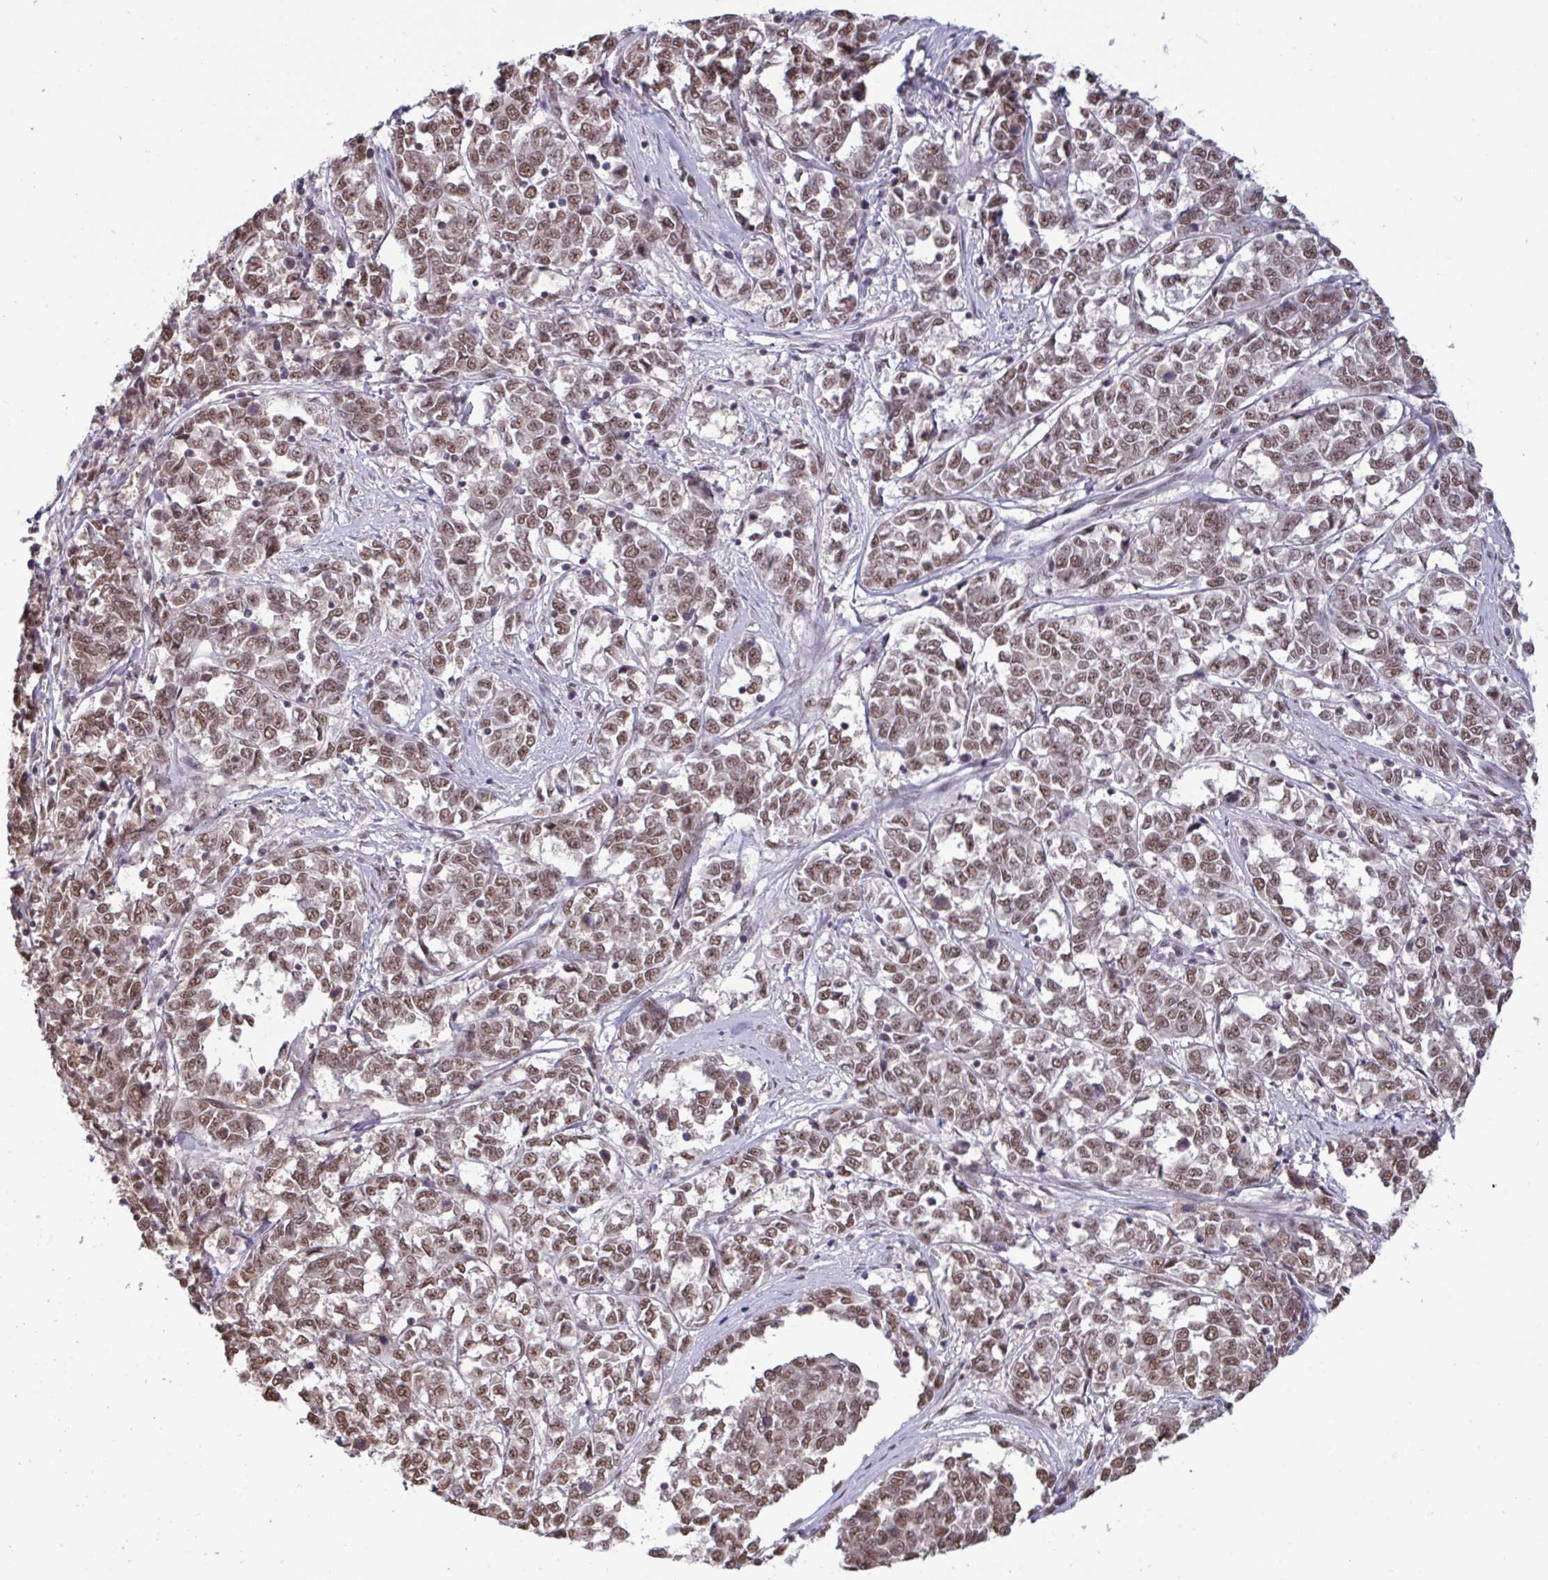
{"staining": {"intensity": "moderate", "quantity": "25%-75%", "location": "nuclear"}, "tissue": "melanoma", "cell_type": "Tumor cells", "image_type": "cancer", "snomed": [{"axis": "morphology", "description": "Malignant melanoma, NOS"}, {"axis": "topography", "description": "Skin"}], "caption": "A brown stain highlights moderate nuclear positivity of a protein in human malignant melanoma tumor cells. The staining was performed using DAB (3,3'-diaminobenzidine) to visualize the protein expression in brown, while the nuclei were stained in blue with hematoxylin (Magnification: 20x).", "gene": "PUF60", "patient": {"sex": "female", "age": 72}}